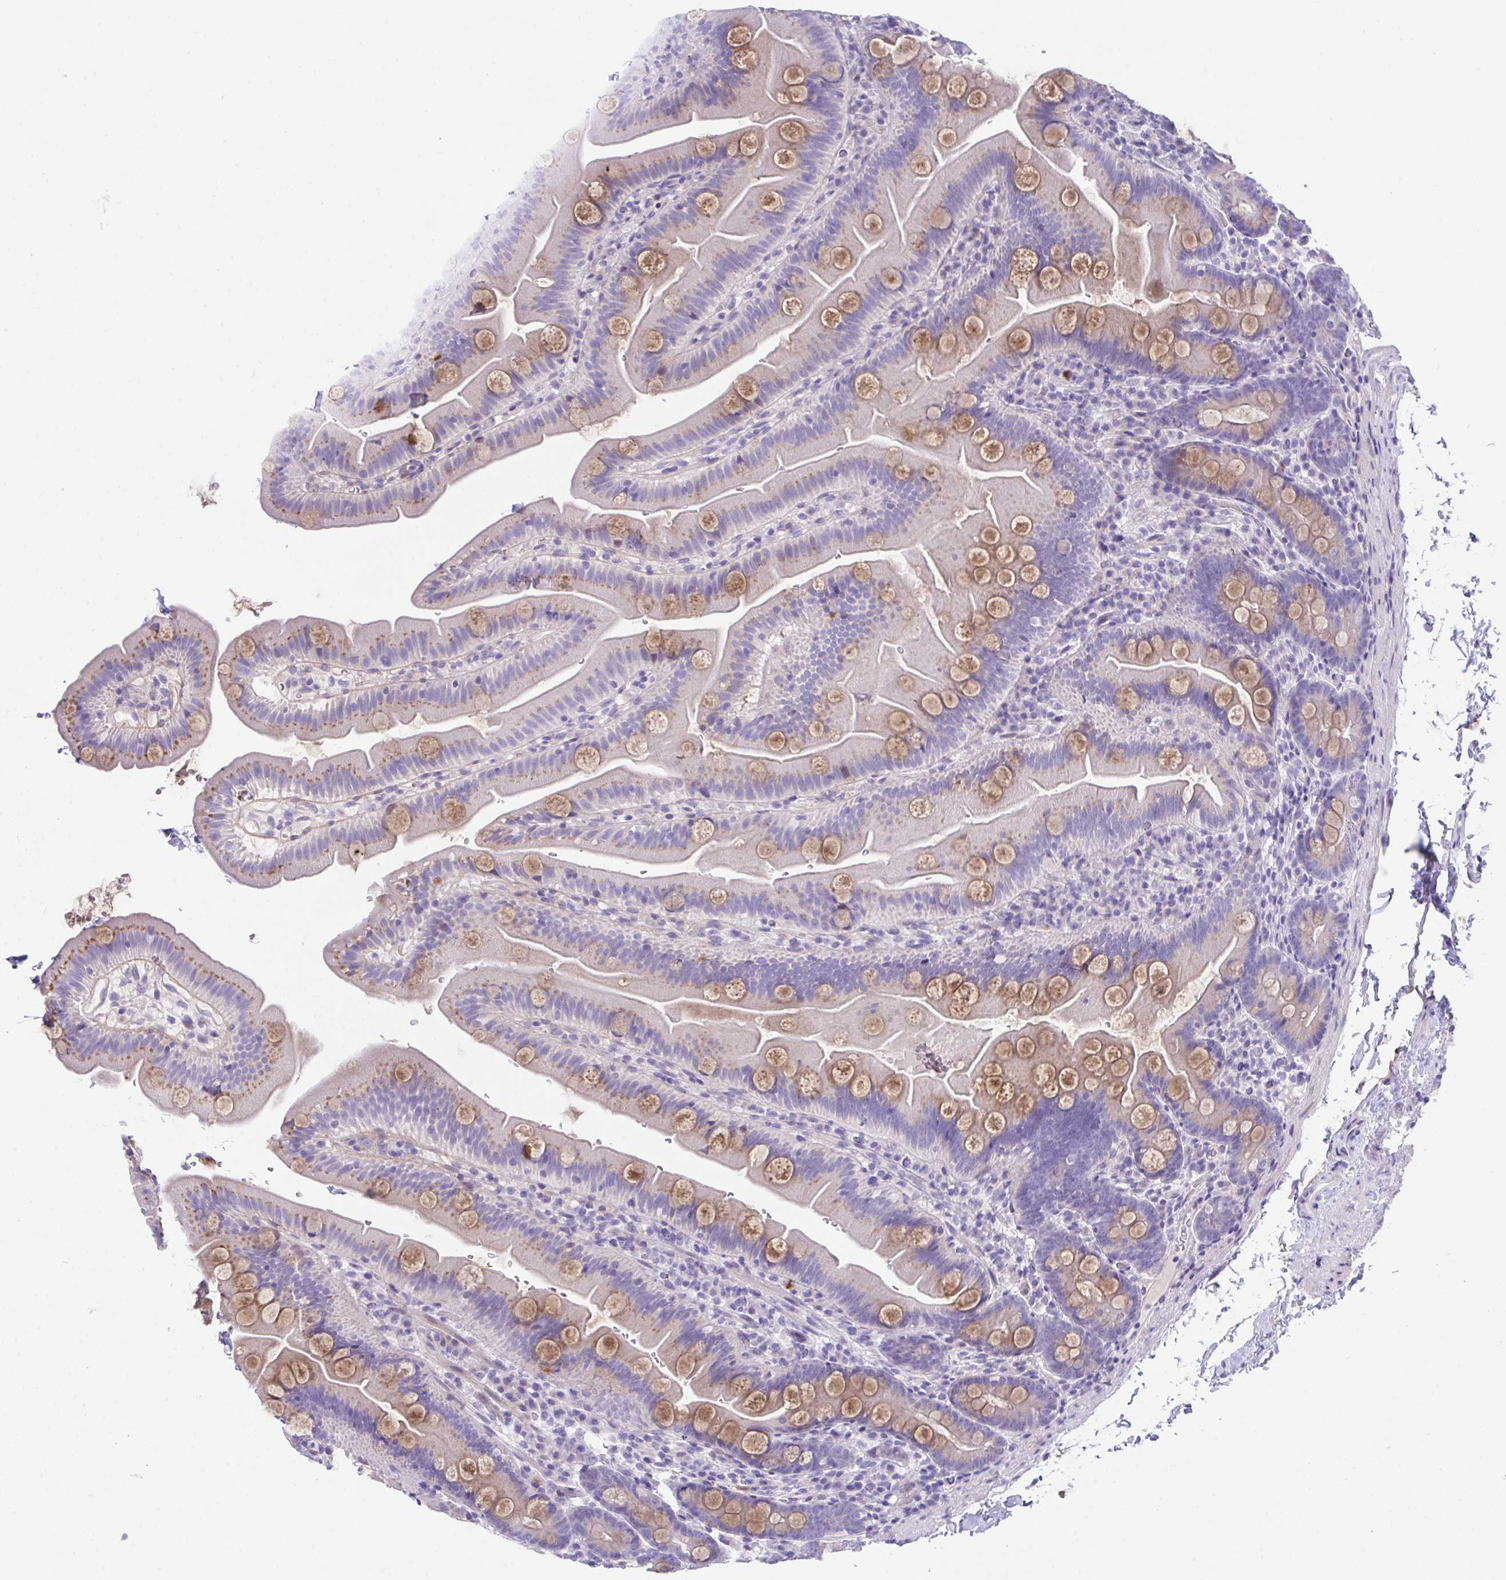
{"staining": {"intensity": "moderate", "quantity": "25%-75%", "location": "cytoplasmic/membranous"}, "tissue": "small intestine", "cell_type": "Glandular cells", "image_type": "normal", "snomed": [{"axis": "morphology", "description": "Normal tissue, NOS"}, {"axis": "topography", "description": "Small intestine"}], "caption": "Immunohistochemical staining of normal human small intestine exhibits 25%-75% levels of moderate cytoplasmic/membranous protein staining in about 25%-75% of glandular cells. The staining was performed using DAB (3,3'-diaminobenzidine) to visualize the protein expression in brown, while the nuclei were stained in blue with hematoxylin (Magnification: 20x).", "gene": "SLC16A6", "patient": {"sex": "female", "age": 68}}